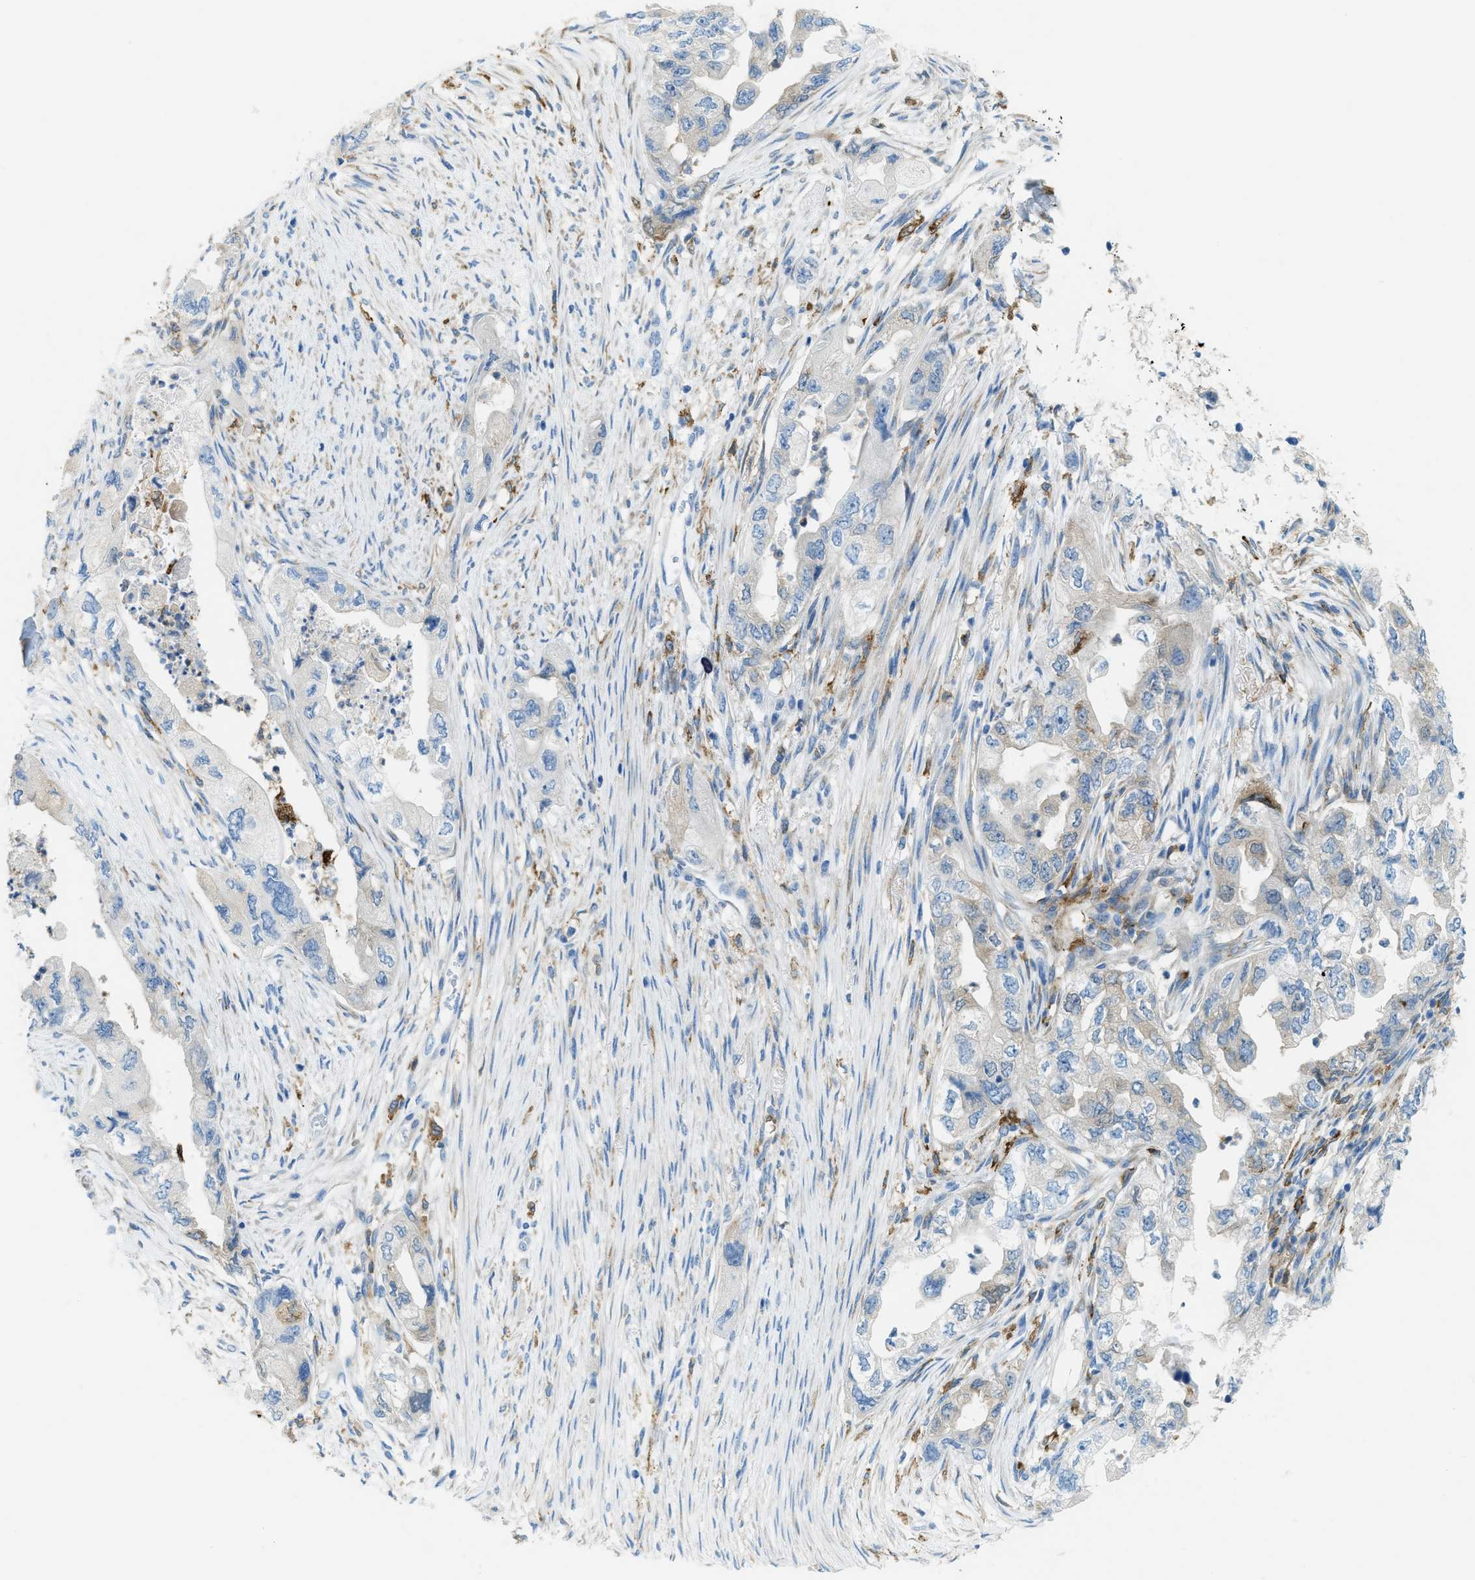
{"staining": {"intensity": "negative", "quantity": "none", "location": "none"}, "tissue": "pancreatic cancer", "cell_type": "Tumor cells", "image_type": "cancer", "snomed": [{"axis": "morphology", "description": "Adenocarcinoma, NOS"}, {"axis": "topography", "description": "Pancreas"}], "caption": "The IHC histopathology image has no significant positivity in tumor cells of pancreatic cancer (adenocarcinoma) tissue. The staining was performed using DAB to visualize the protein expression in brown, while the nuclei were stained in blue with hematoxylin (Magnification: 20x).", "gene": "MATCAP2", "patient": {"sex": "female", "age": 73}}